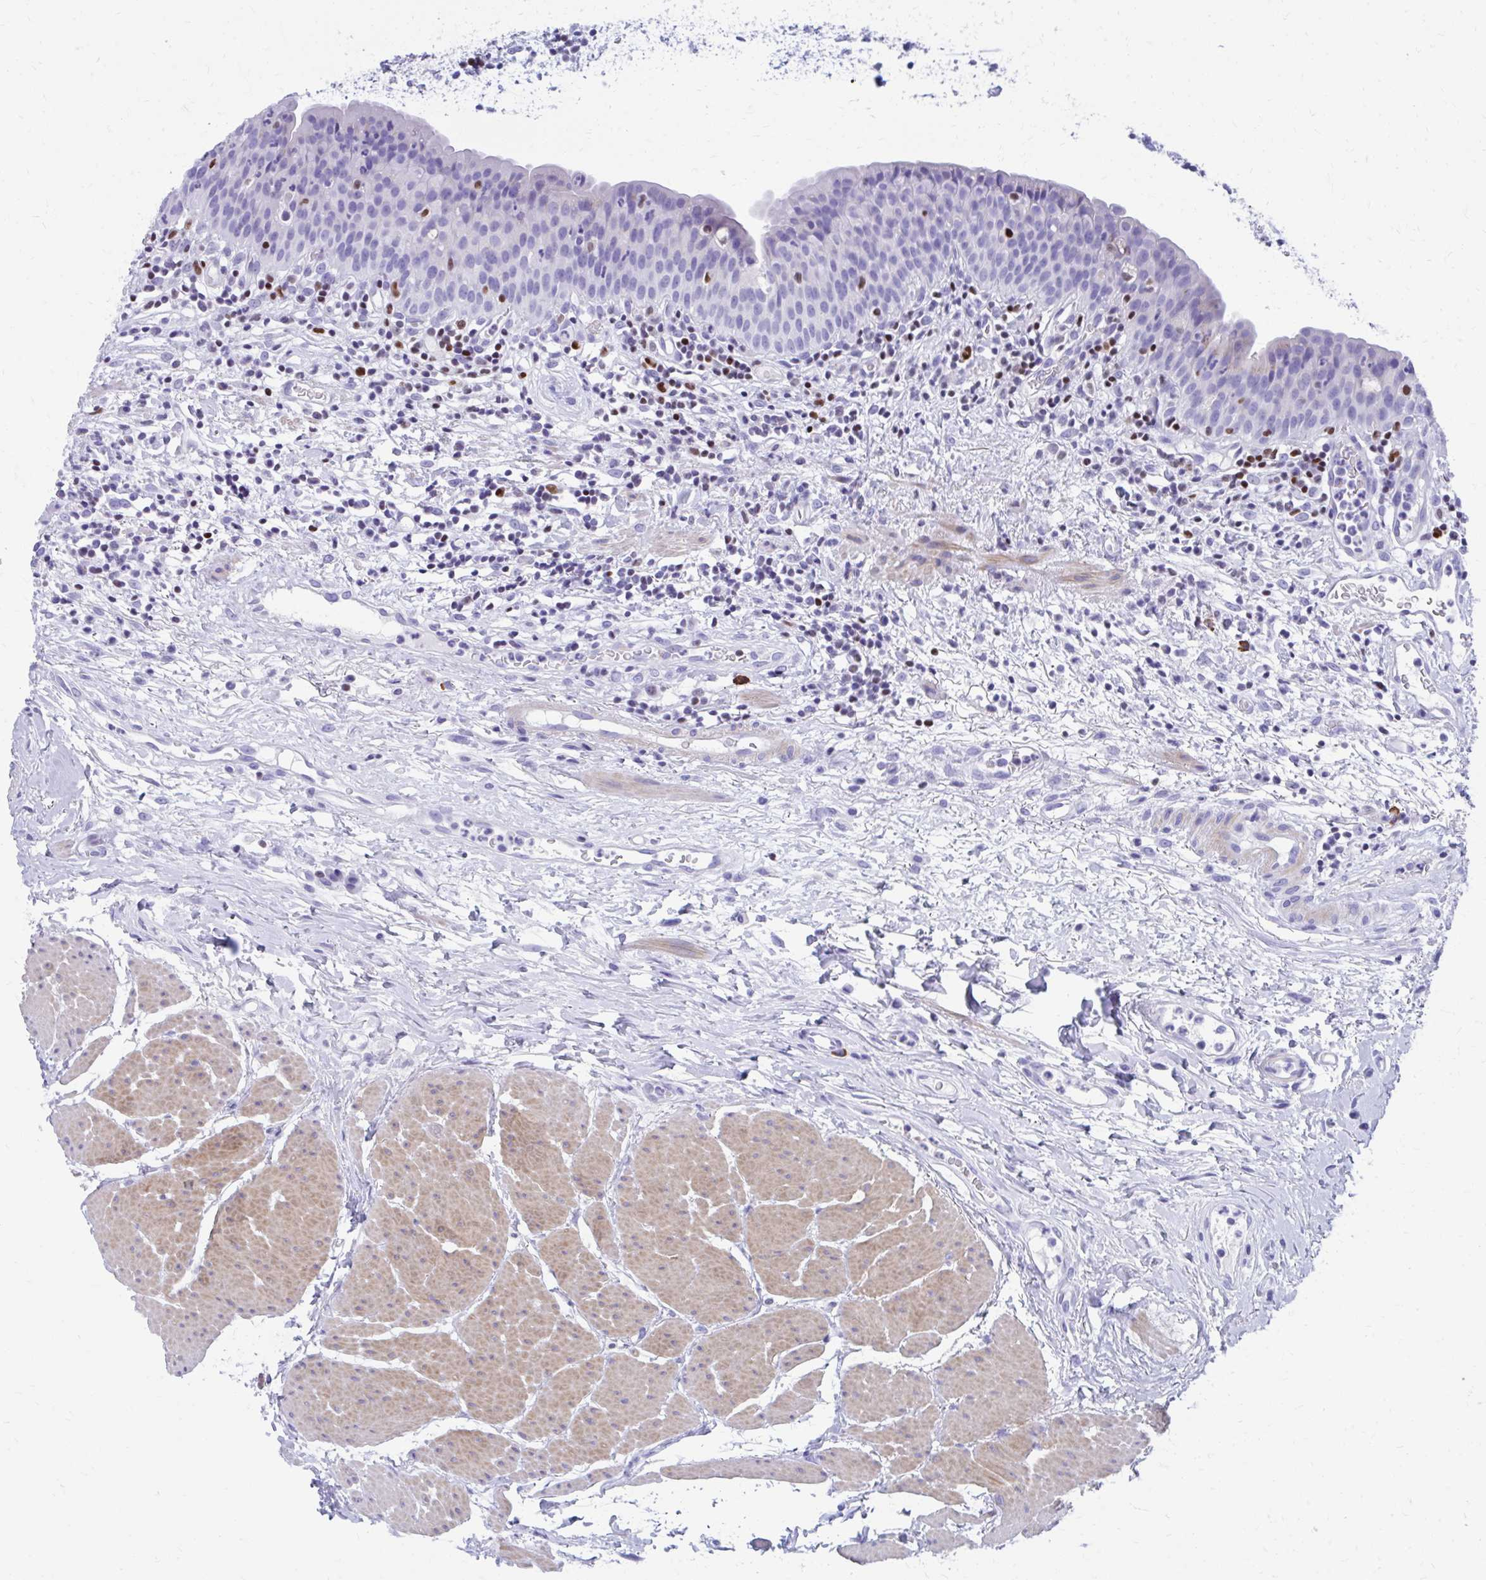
{"staining": {"intensity": "negative", "quantity": "none", "location": "none"}, "tissue": "urinary bladder", "cell_type": "Urothelial cells", "image_type": "normal", "snomed": [{"axis": "morphology", "description": "Normal tissue, NOS"}, {"axis": "morphology", "description": "Inflammation, NOS"}, {"axis": "topography", "description": "Urinary bladder"}], "caption": "This is an immunohistochemistry photomicrograph of benign urinary bladder. There is no expression in urothelial cells.", "gene": "RUNX3", "patient": {"sex": "male", "age": 57}}